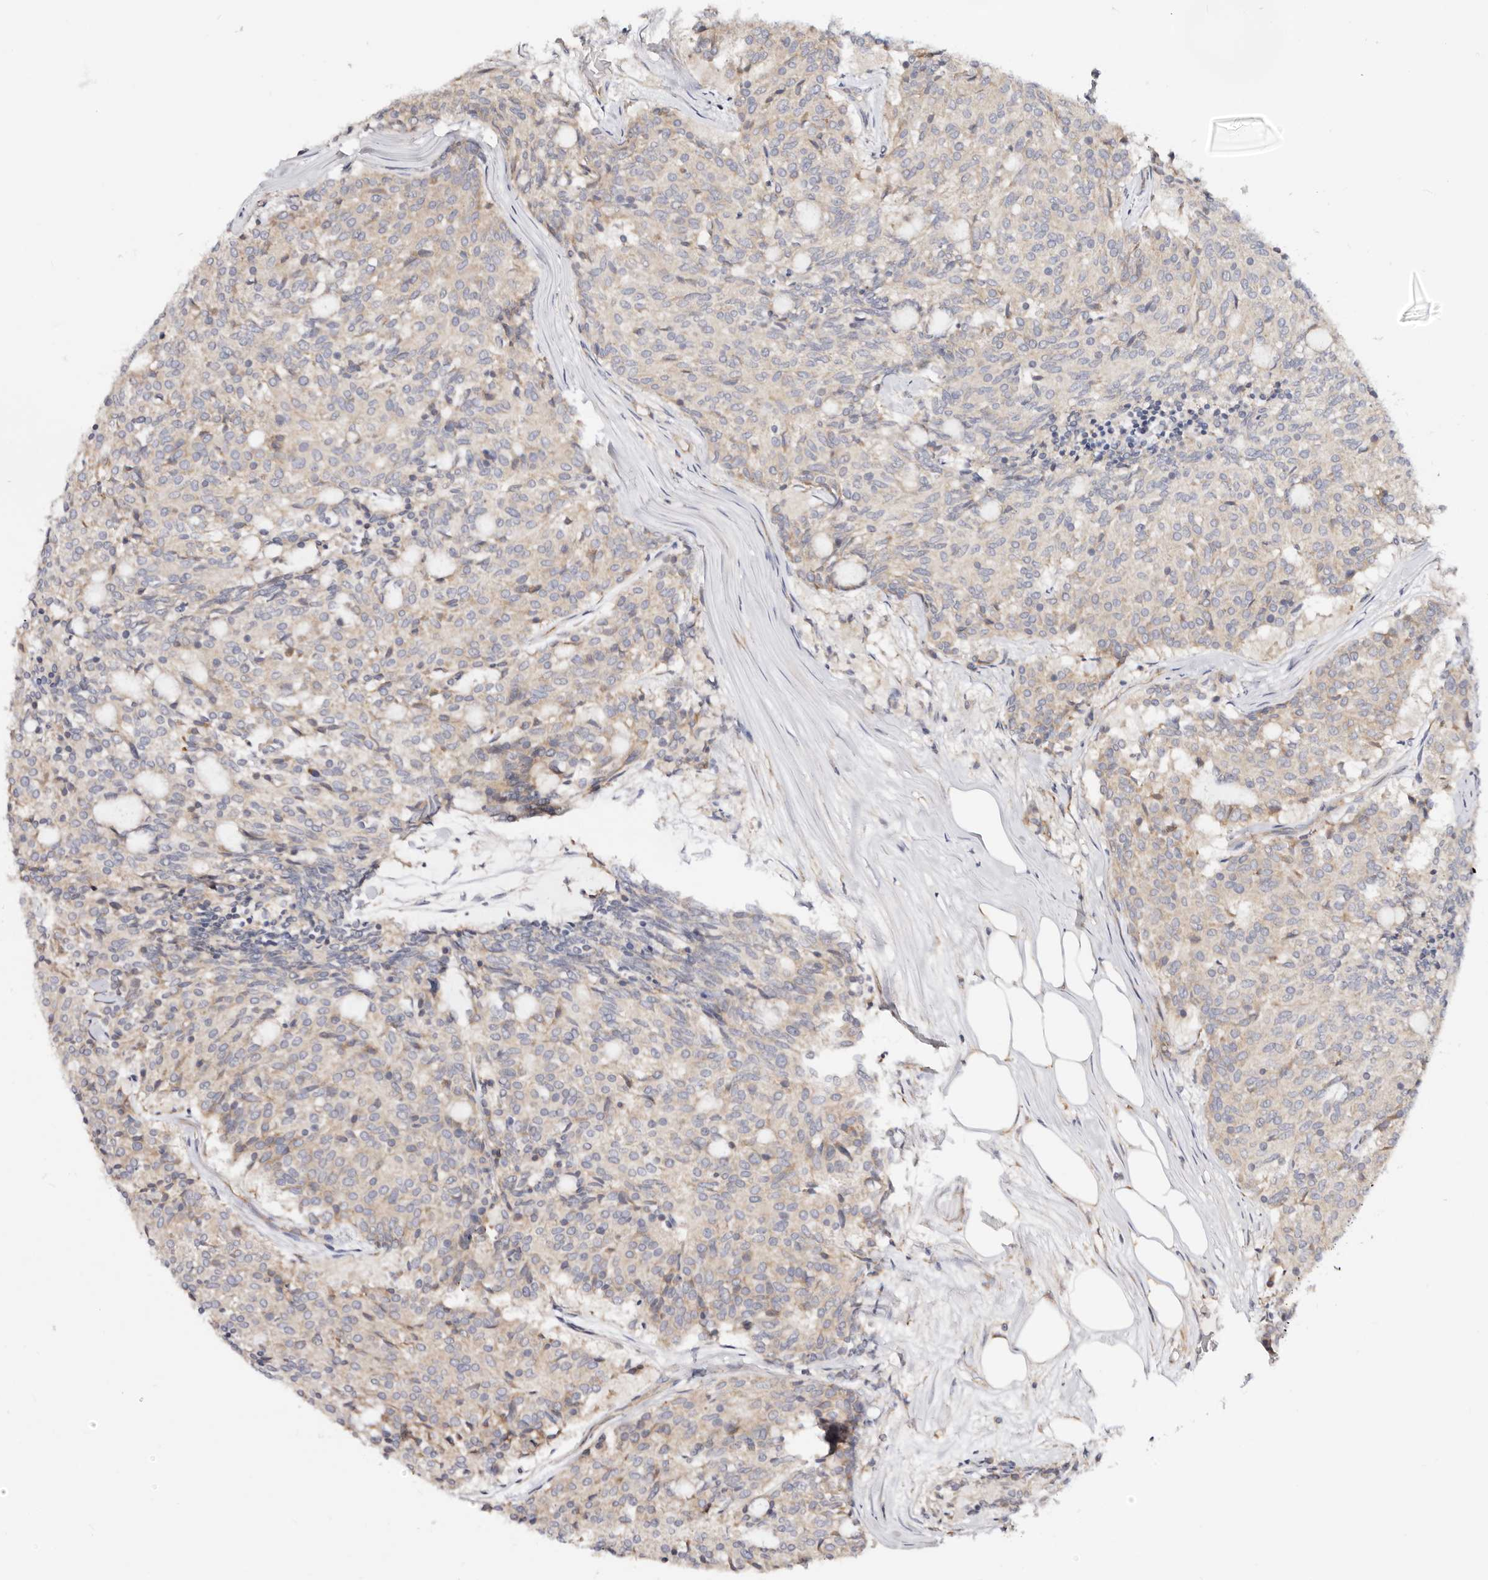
{"staining": {"intensity": "weak", "quantity": "<25%", "location": "cytoplasmic/membranous"}, "tissue": "carcinoid", "cell_type": "Tumor cells", "image_type": "cancer", "snomed": [{"axis": "morphology", "description": "Carcinoid, malignant, NOS"}, {"axis": "topography", "description": "Pancreas"}], "caption": "This is an IHC photomicrograph of human carcinoid (malignant). There is no positivity in tumor cells.", "gene": "GNA13", "patient": {"sex": "female", "age": 54}}